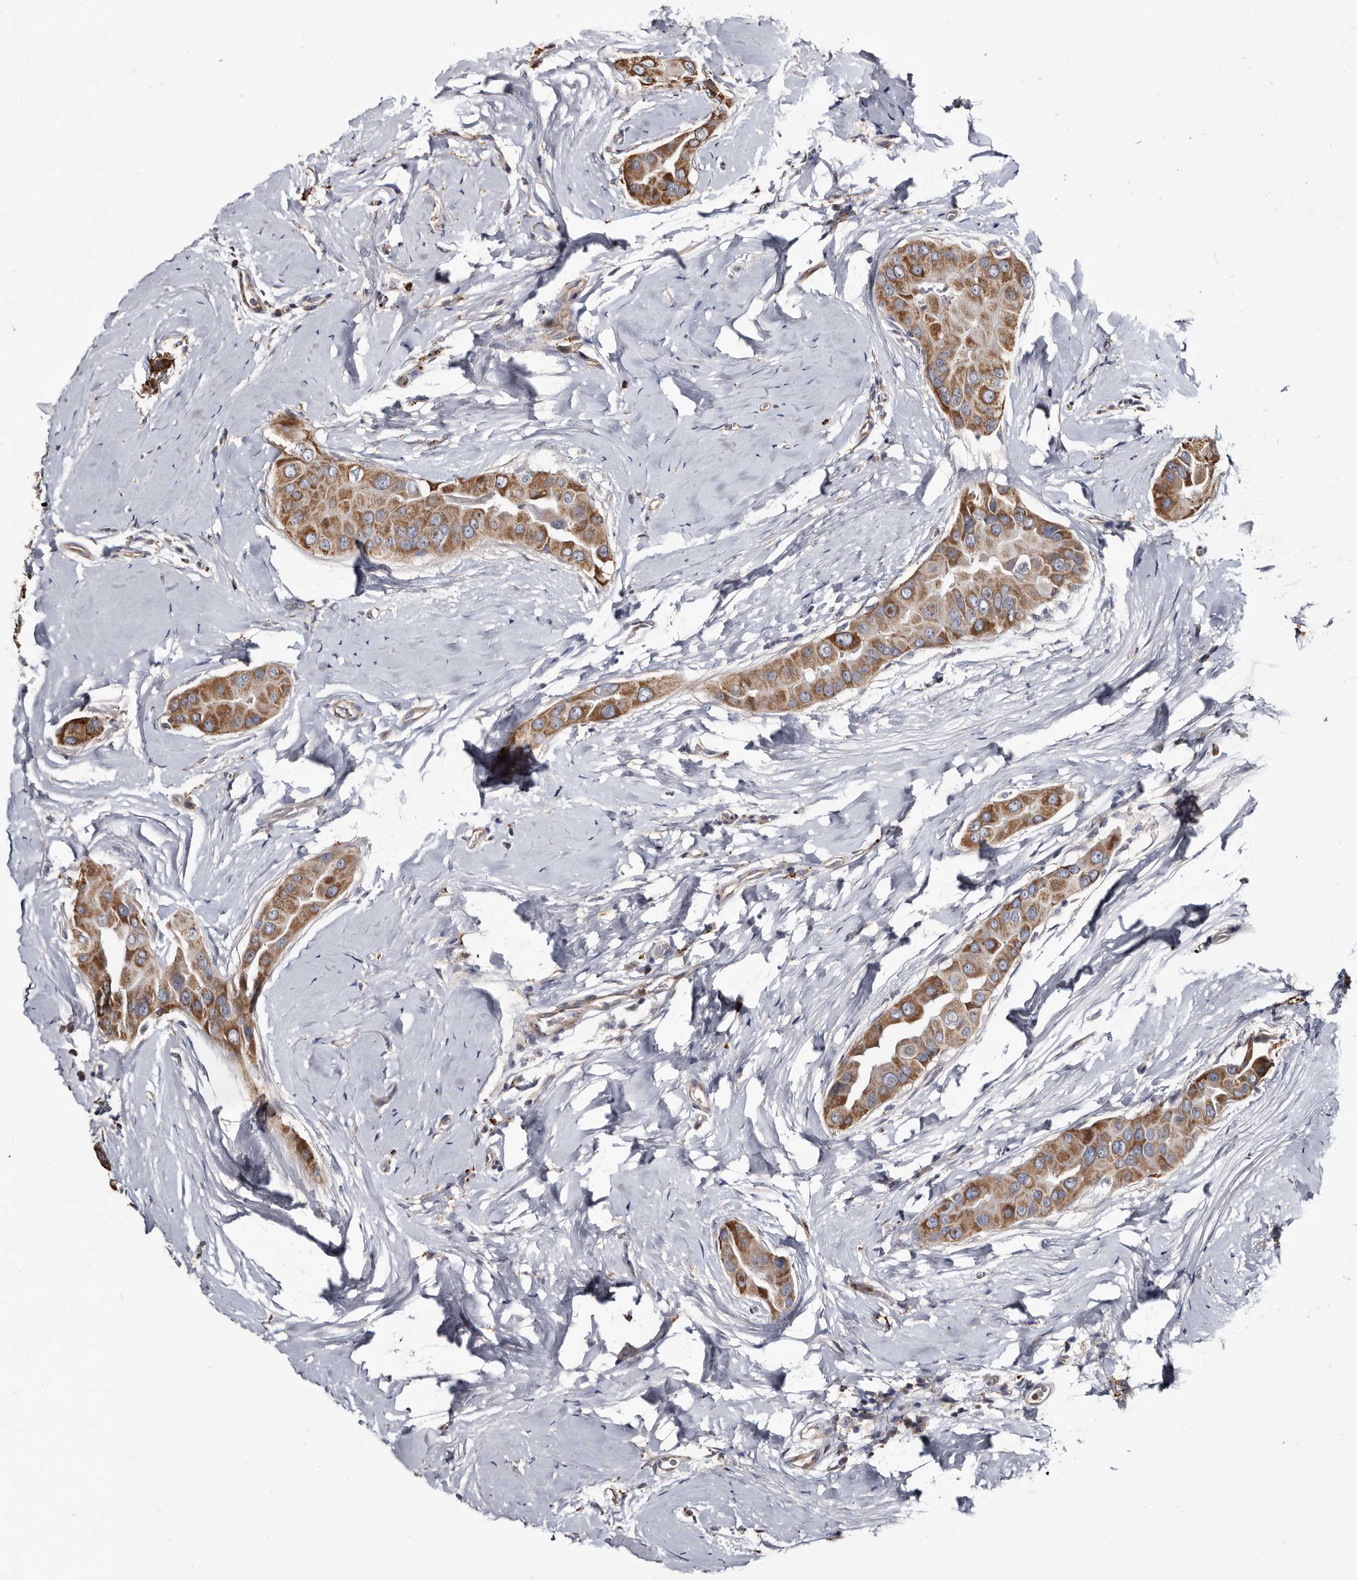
{"staining": {"intensity": "moderate", "quantity": ">75%", "location": "cytoplasmic/membranous"}, "tissue": "thyroid cancer", "cell_type": "Tumor cells", "image_type": "cancer", "snomed": [{"axis": "morphology", "description": "Papillary adenocarcinoma, NOS"}, {"axis": "topography", "description": "Thyroid gland"}], "caption": "Thyroid papillary adenocarcinoma stained with a brown dye exhibits moderate cytoplasmic/membranous positive positivity in about >75% of tumor cells.", "gene": "CTSA", "patient": {"sex": "male", "age": 33}}